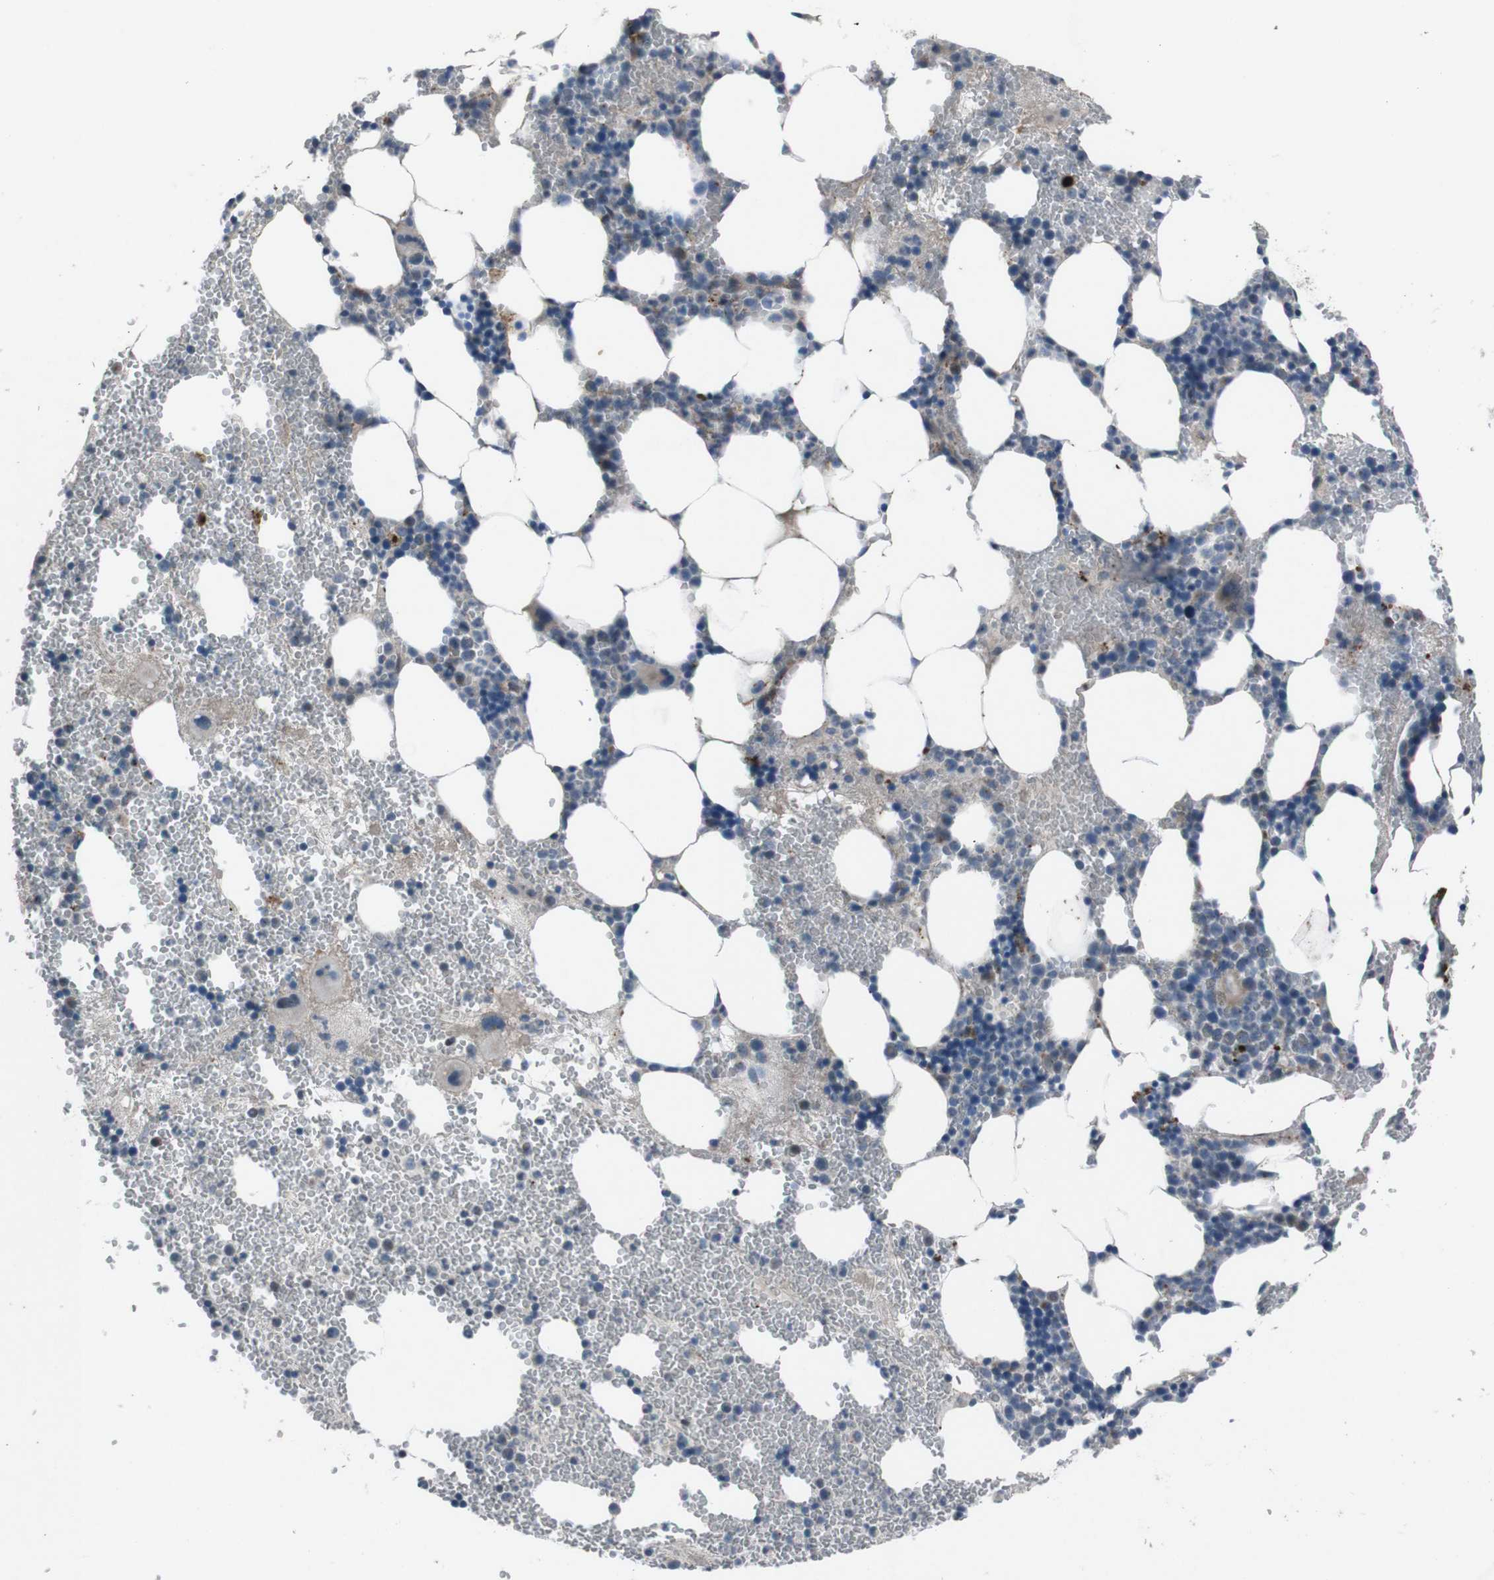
{"staining": {"intensity": "weak", "quantity": "<25%", "location": "cytoplasmic/membranous"}, "tissue": "bone marrow", "cell_type": "Hematopoietic cells", "image_type": "normal", "snomed": [{"axis": "morphology", "description": "Normal tissue, NOS"}, {"axis": "morphology", "description": "Inflammation, NOS"}, {"axis": "topography", "description": "Bone marrow"}], "caption": "Immunohistochemistry (IHC) histopathology image of benign bone marrow: bone marrow stained with DAB (3,3'-diaminobenzidine) exhibits no significant protein expression in hematopoietic cells. The staining is performed using DAB (3,3'-diaminobenzidine) brown chromogen with nuclei counter-stained in using hematoxylin.", "gene": "EFNA5", "patient": {"sex": "female", "age": 76}}